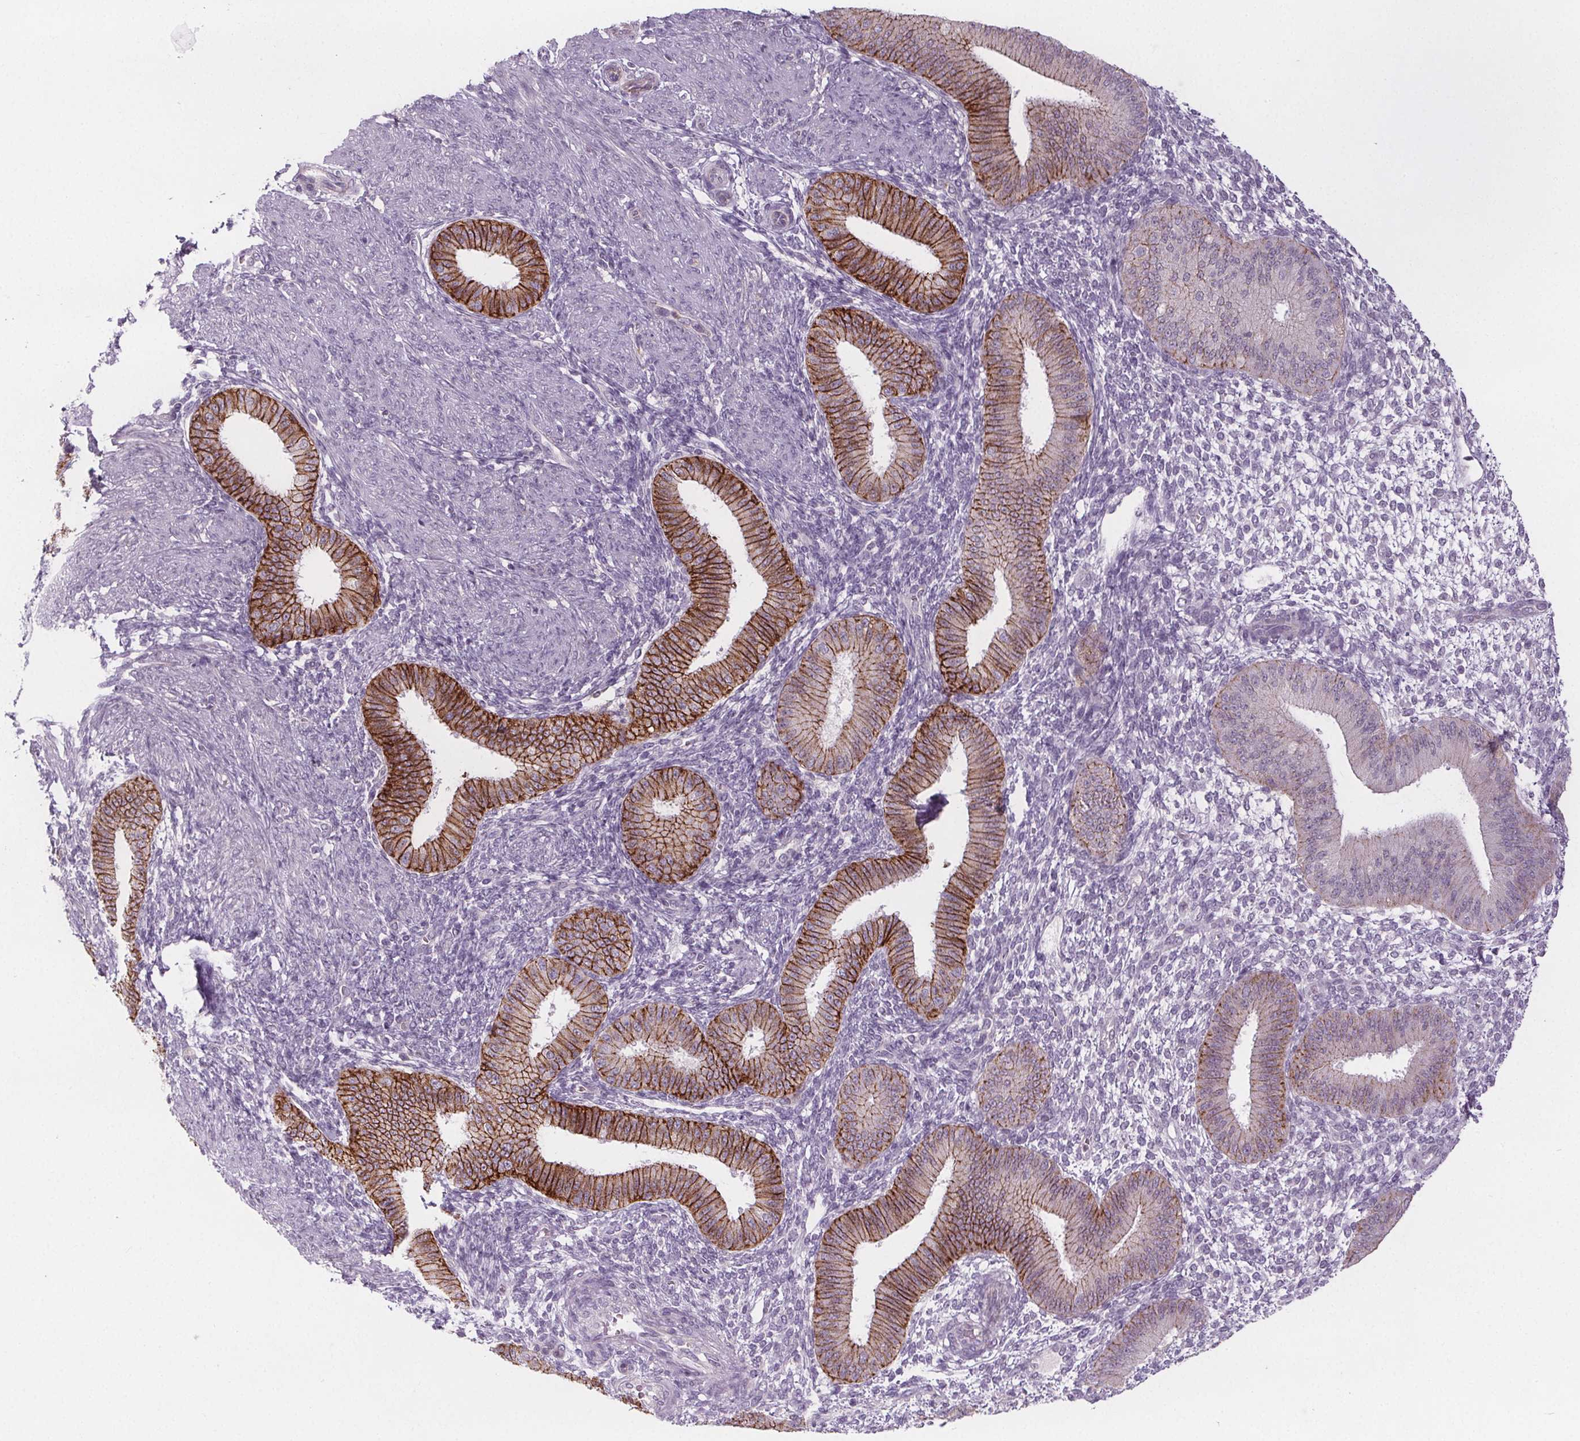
{"staining": {"intensity": "negative", "quantity": "none", "location": "none"}, "tissue": "endometrium", "cell_type": "Cells in endometrial stroma", "image_type": "normal", "snomed": [{"axis": "morphology", "description": "Normal tissue, NOS"}, {"axis": "topography", "description": "Endometrium"}], "caption": "High magnification brightfield microscopy of unremarkable endometrium stained with DAB (brown) and counterstained with hematoxylin (blue): cells in endometrial stroma show no significant positivity.", "gene": "ATP1A1", "patient": {"sex": "female", "age": 39}}